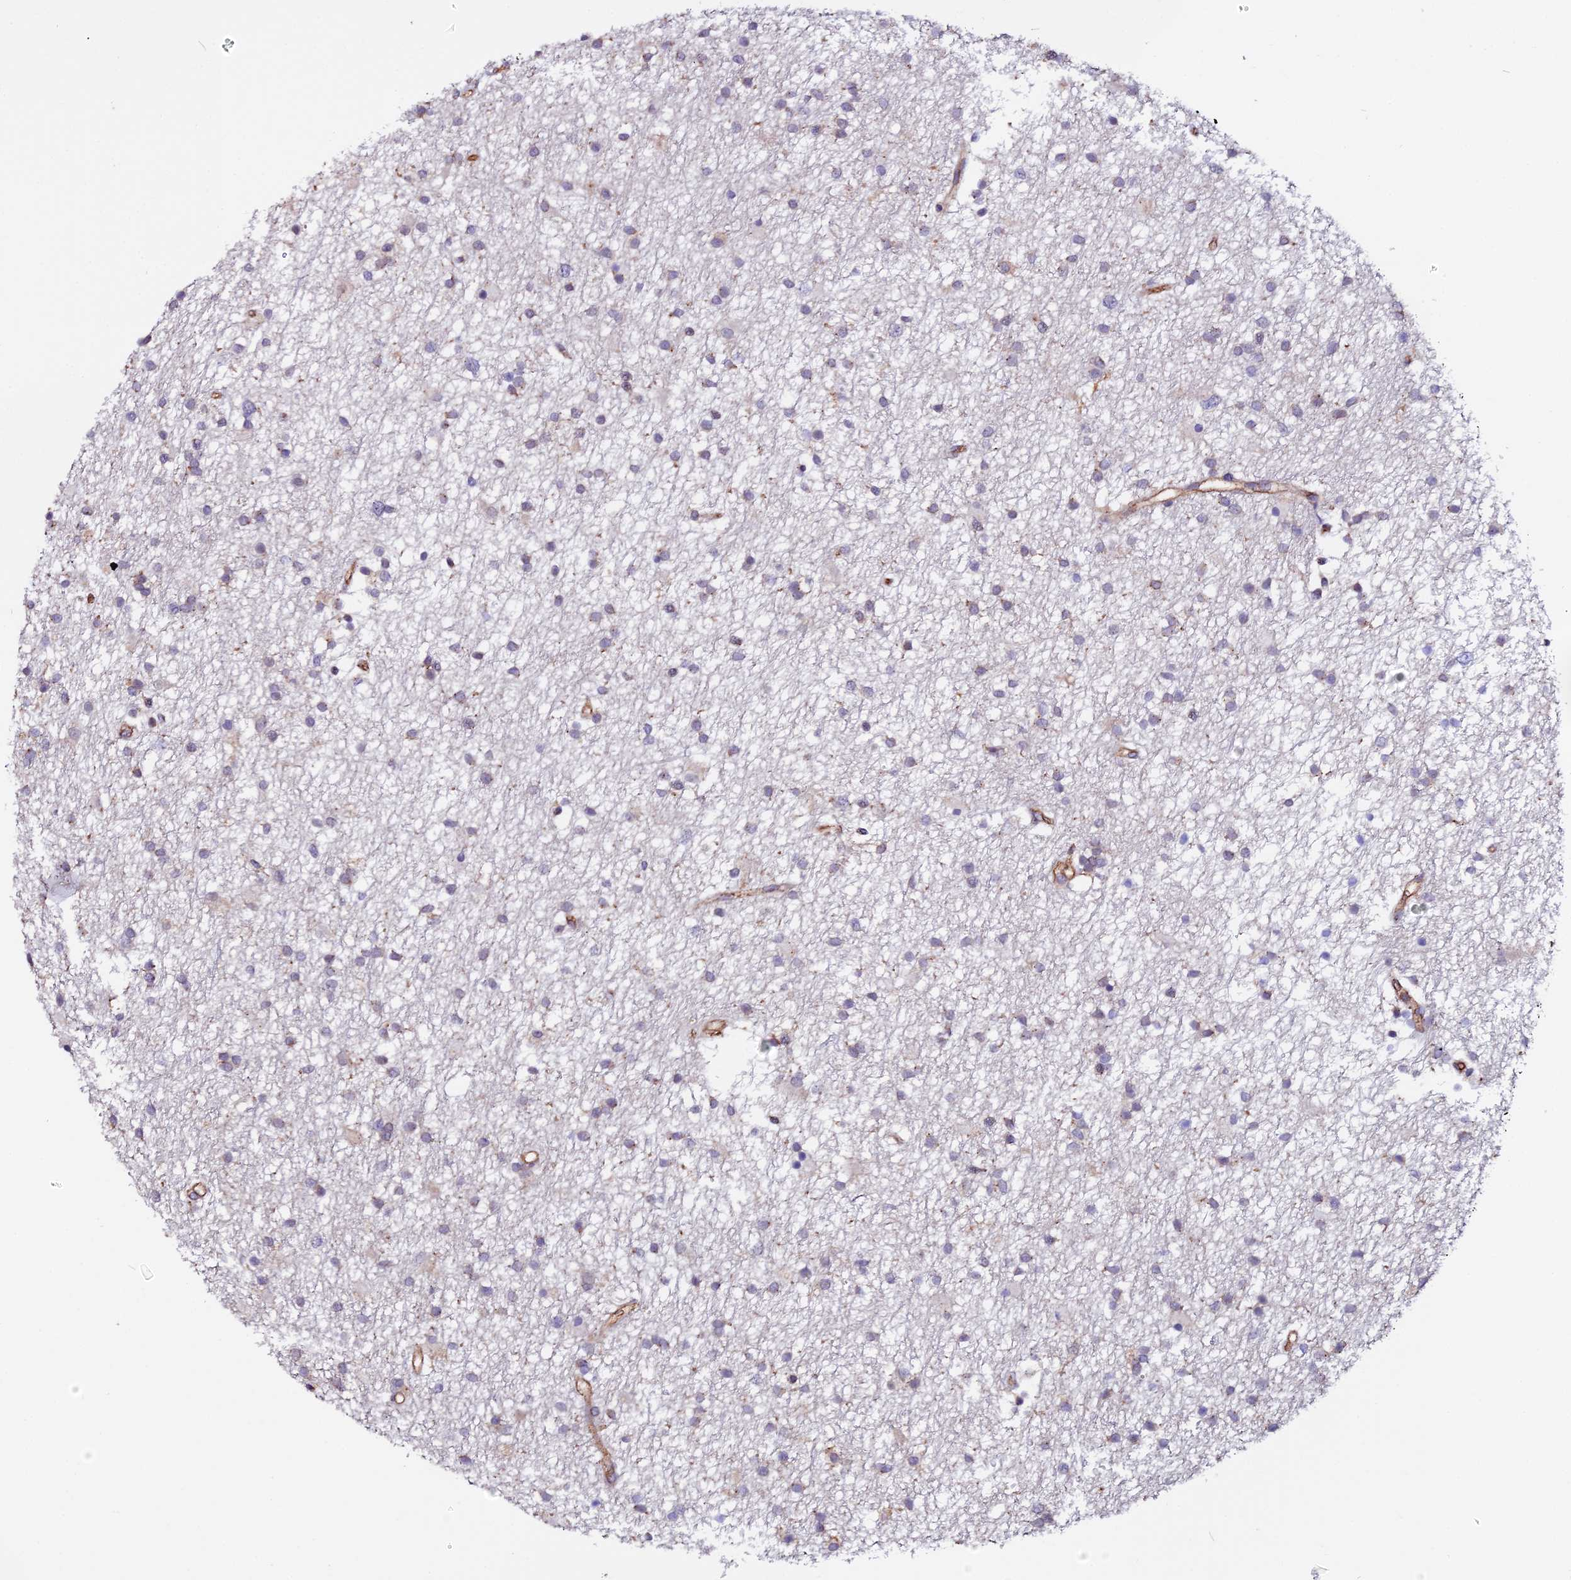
{"staining": {"intensity": "negative", "quantity": "none", "location": "none"}, "tissue": "glioma", "cell_type": "Tumor cells", "image_type": "cancer", "snomed": [{"axis": "morphology", "description": "Glioma, malignant, High grade"}, {"axis": "topography", "description": "Brain"}], "caption": "Immunohistochemical staining of high-grade glioma (malignant) demonstrates no significant expression in tumor cells.", "gene": "USP17L15", "patient": {"sex": "male", "age": 77}}